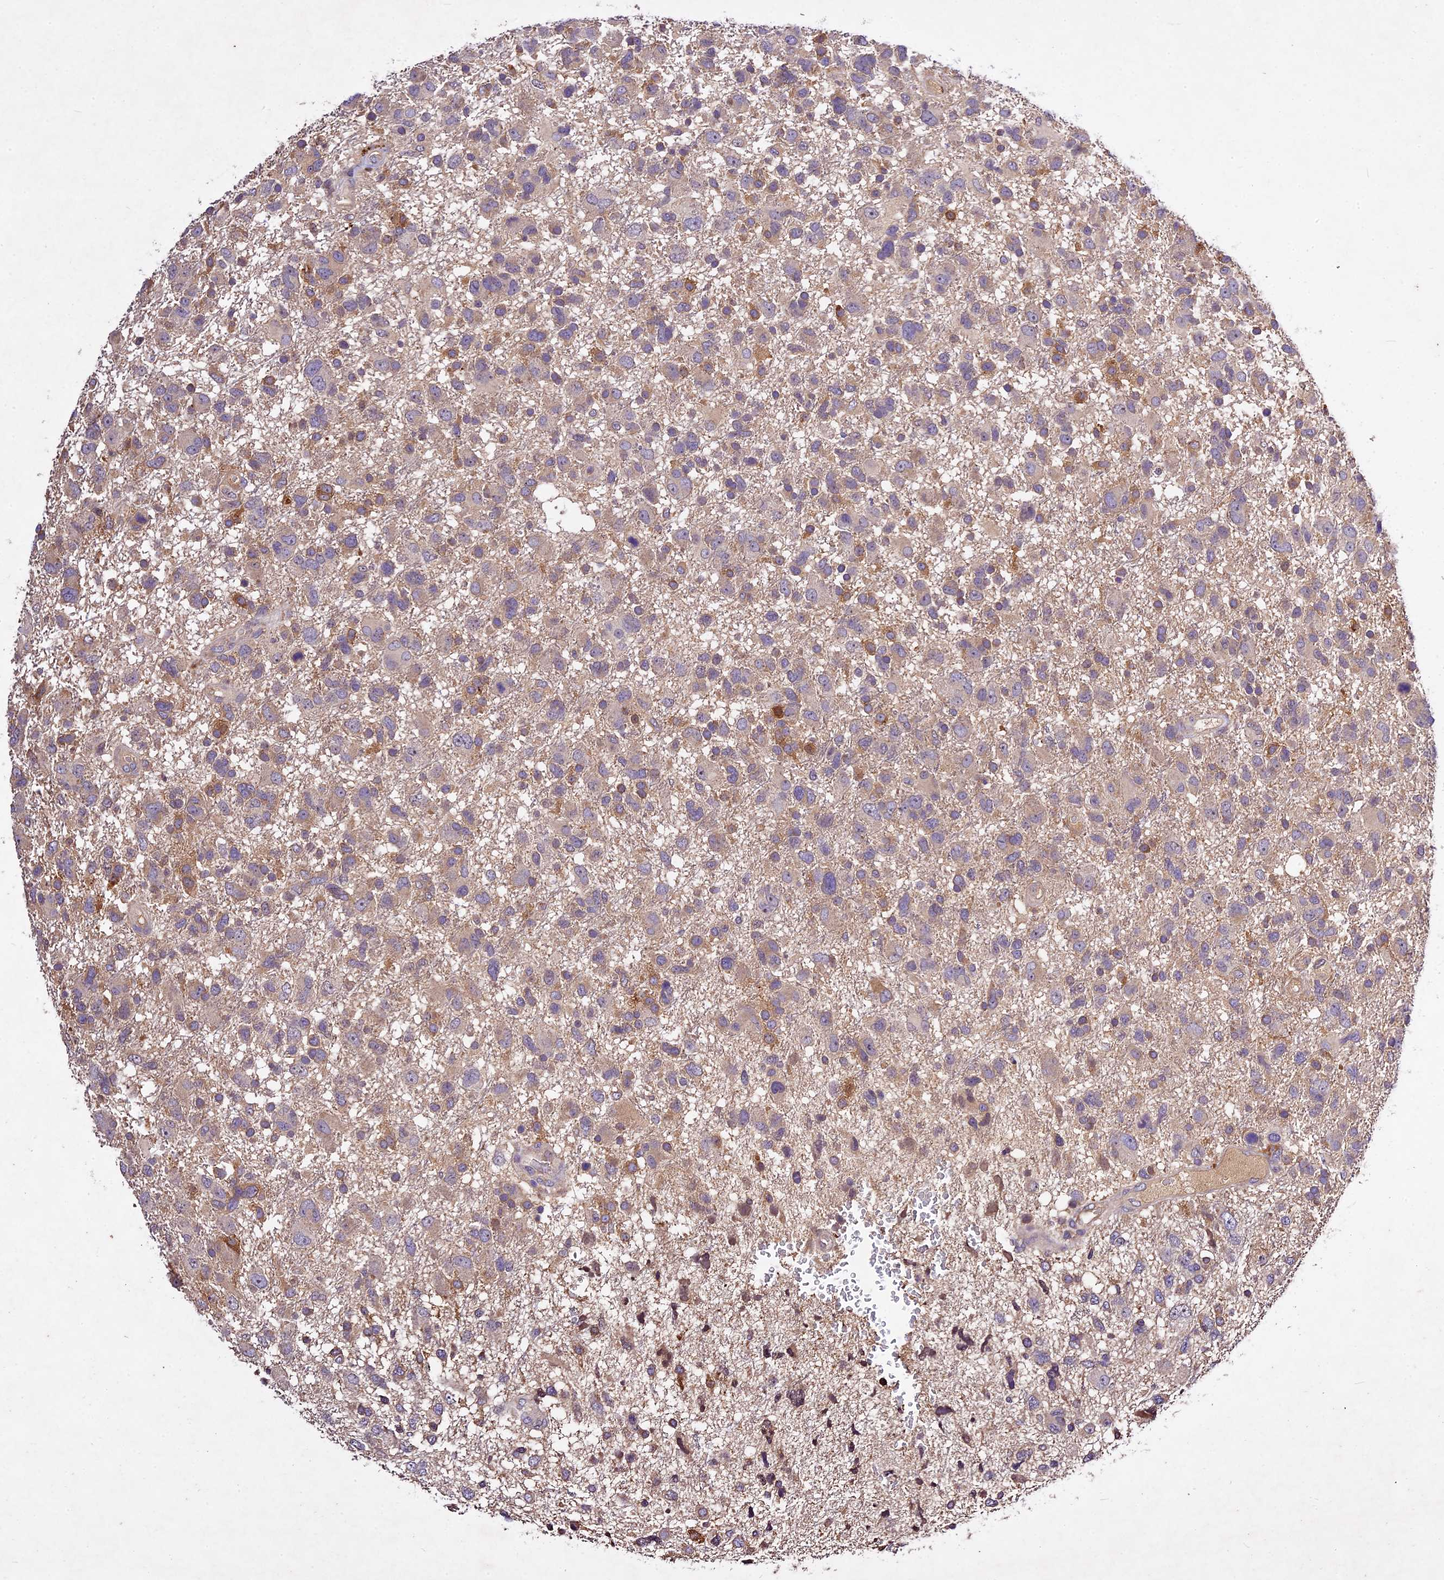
{"staining": {"intensity": "weak", "quantity": "<25%", "location": "cytoplasmic/membranous"}, "tissue": "glioma", "cell_type": "Tumor cells", "image_type": "cancer", "snomed": [{"axis": "morphology", "description": "Glioma, malignant, High grade"}, {"axis": "topography", "description": "Brain"}], "caption": "Immunohistochemistry (IHC) photomicrograph of human glioma stained for a protein (brown), which displays no staining in tumor cells. (DAB (3,3'-diaminobenzidine) immunohistochemistry (IHC) visualized using brightfield microscopy, high magnification).", "gene": "CILP2", "patient": {"sex": "male", "age": 61}}